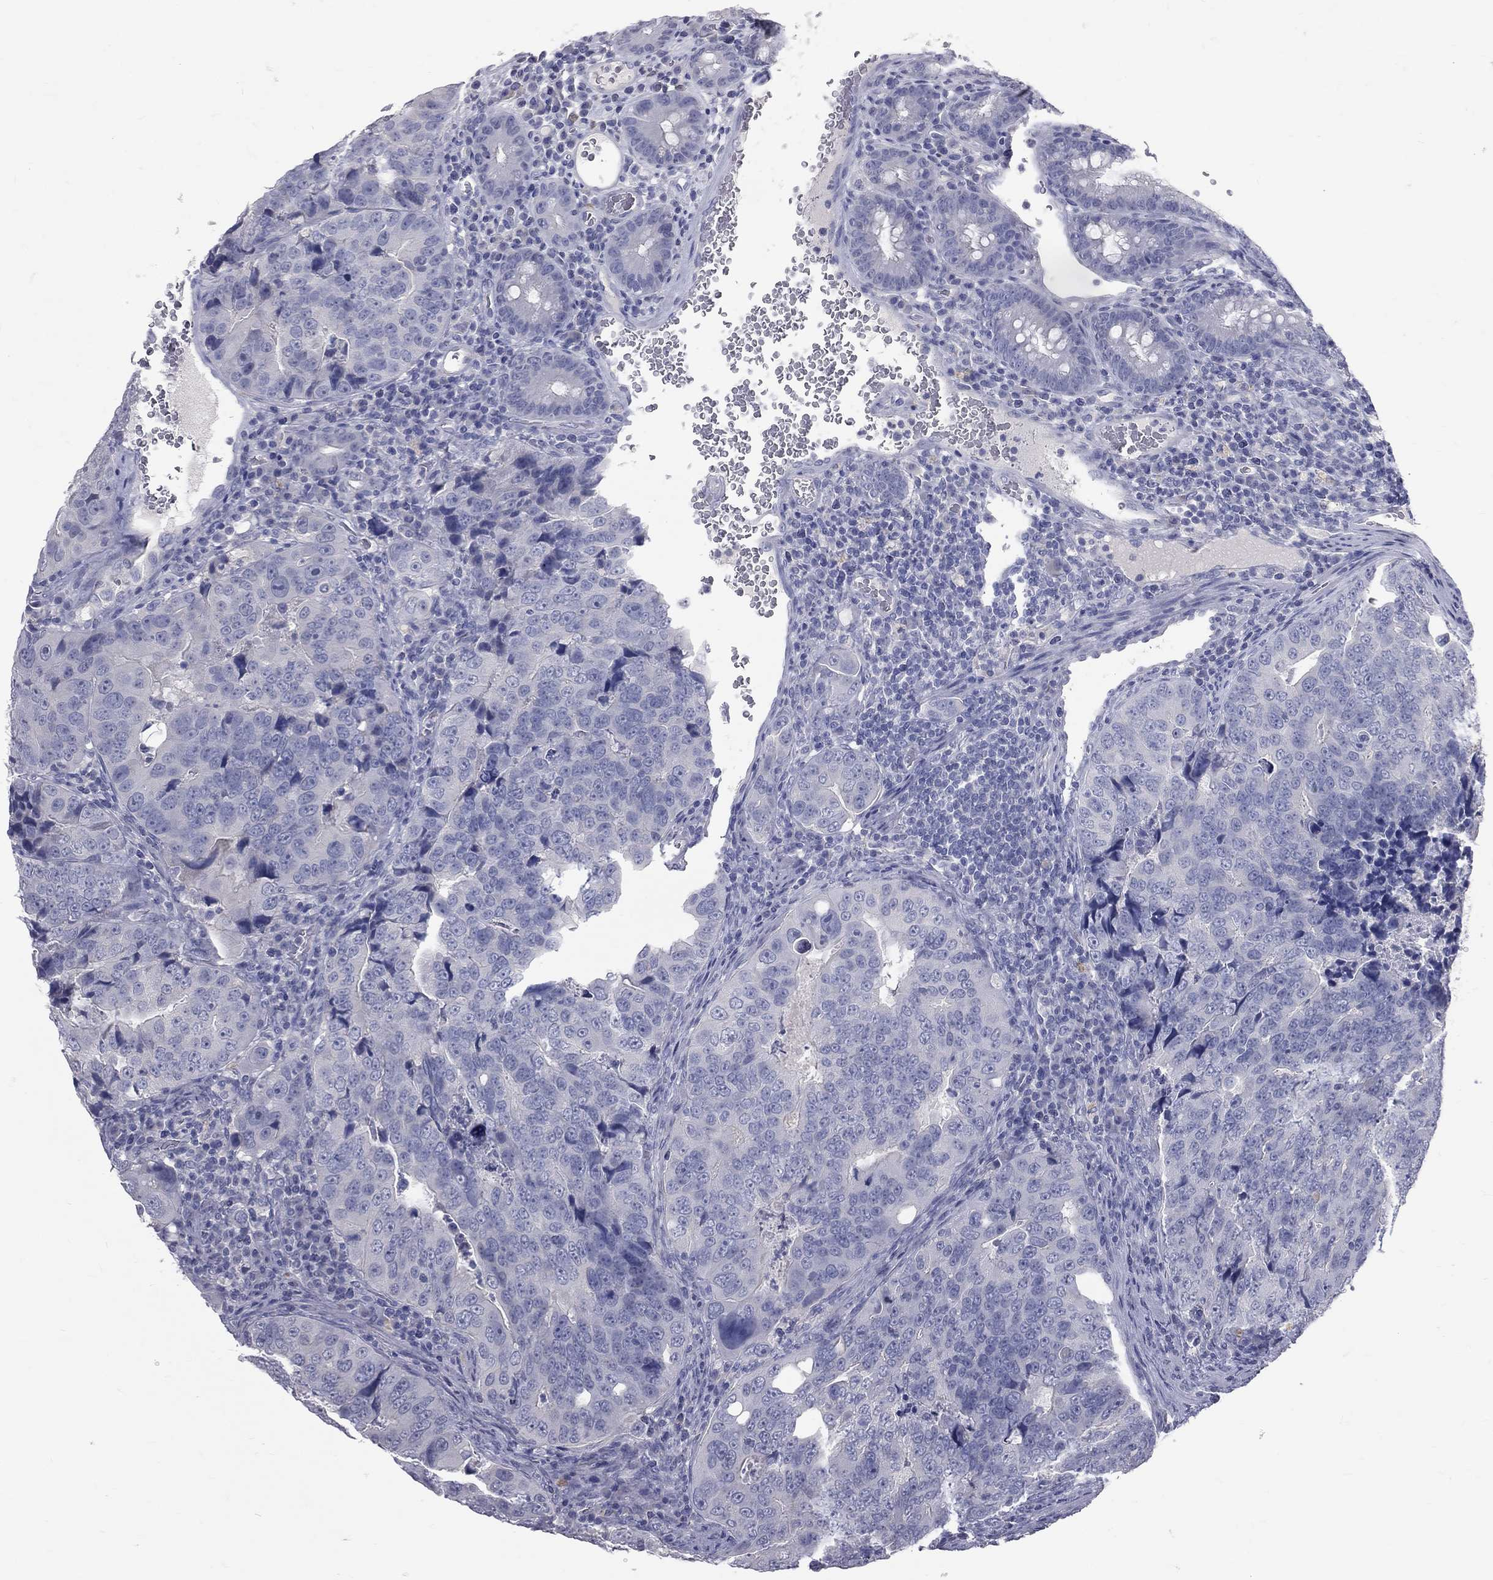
{"staining": {"intensity": "negative", "quantity": "none", "location": "none"}, "tissue": "colorectal cancer", "cell_type": "Tumor cells", "image_type": "cancer", "snomed": [{"axis": "morphology", "description": "Adenocarcinoma, NOS"}, {"axis": "topography", "description": "Colon"}], "caption": "Micrograph shows no protein staining in tumor cells of adenocarcinoma (colorectal) tissue.", "gene": "TFPI2", "patient": {"sex": "female", "age": 72}}